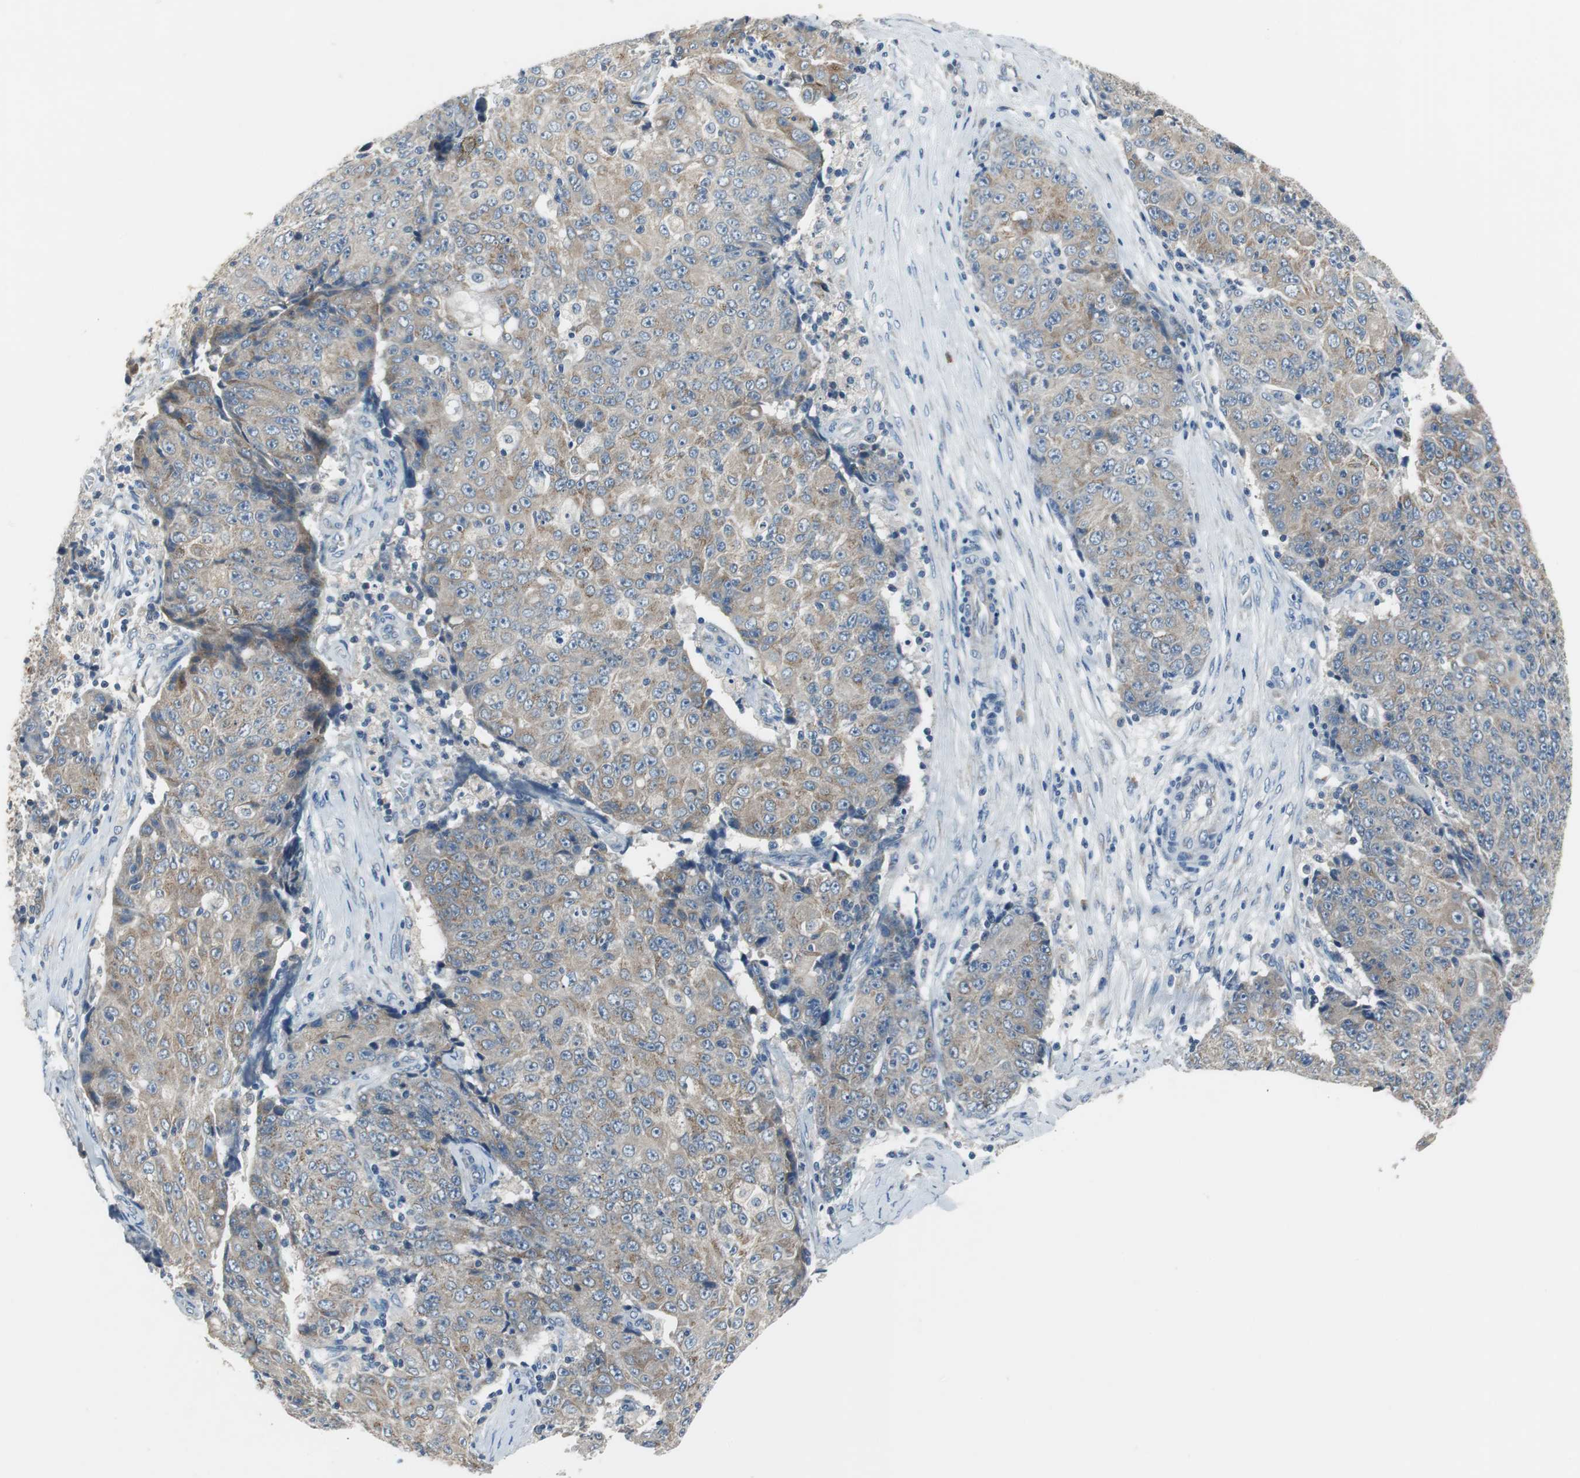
{"staining": {"intensity": "moderate", "quantity": ">75%", "location": "cytoplasmic/membranous"}, "tissue": "ovarian cancer", "cell_type": "Tumor cells", "image_type": "cancer", "snomed": [{"axis": "morphology", "description": "Carcinoma, endometroid"}, {"axis": "topography", "description": "Ovary"}], "caption": "DAB immunohistochemical staining of ovarian cancer (endometroid carcinoma) shows moderate cytoplasmic/membranous protein expression in approximately >75% of tumor cells.", "gene": "PLAA", "patient": {"sex": "female", "age": 42}}